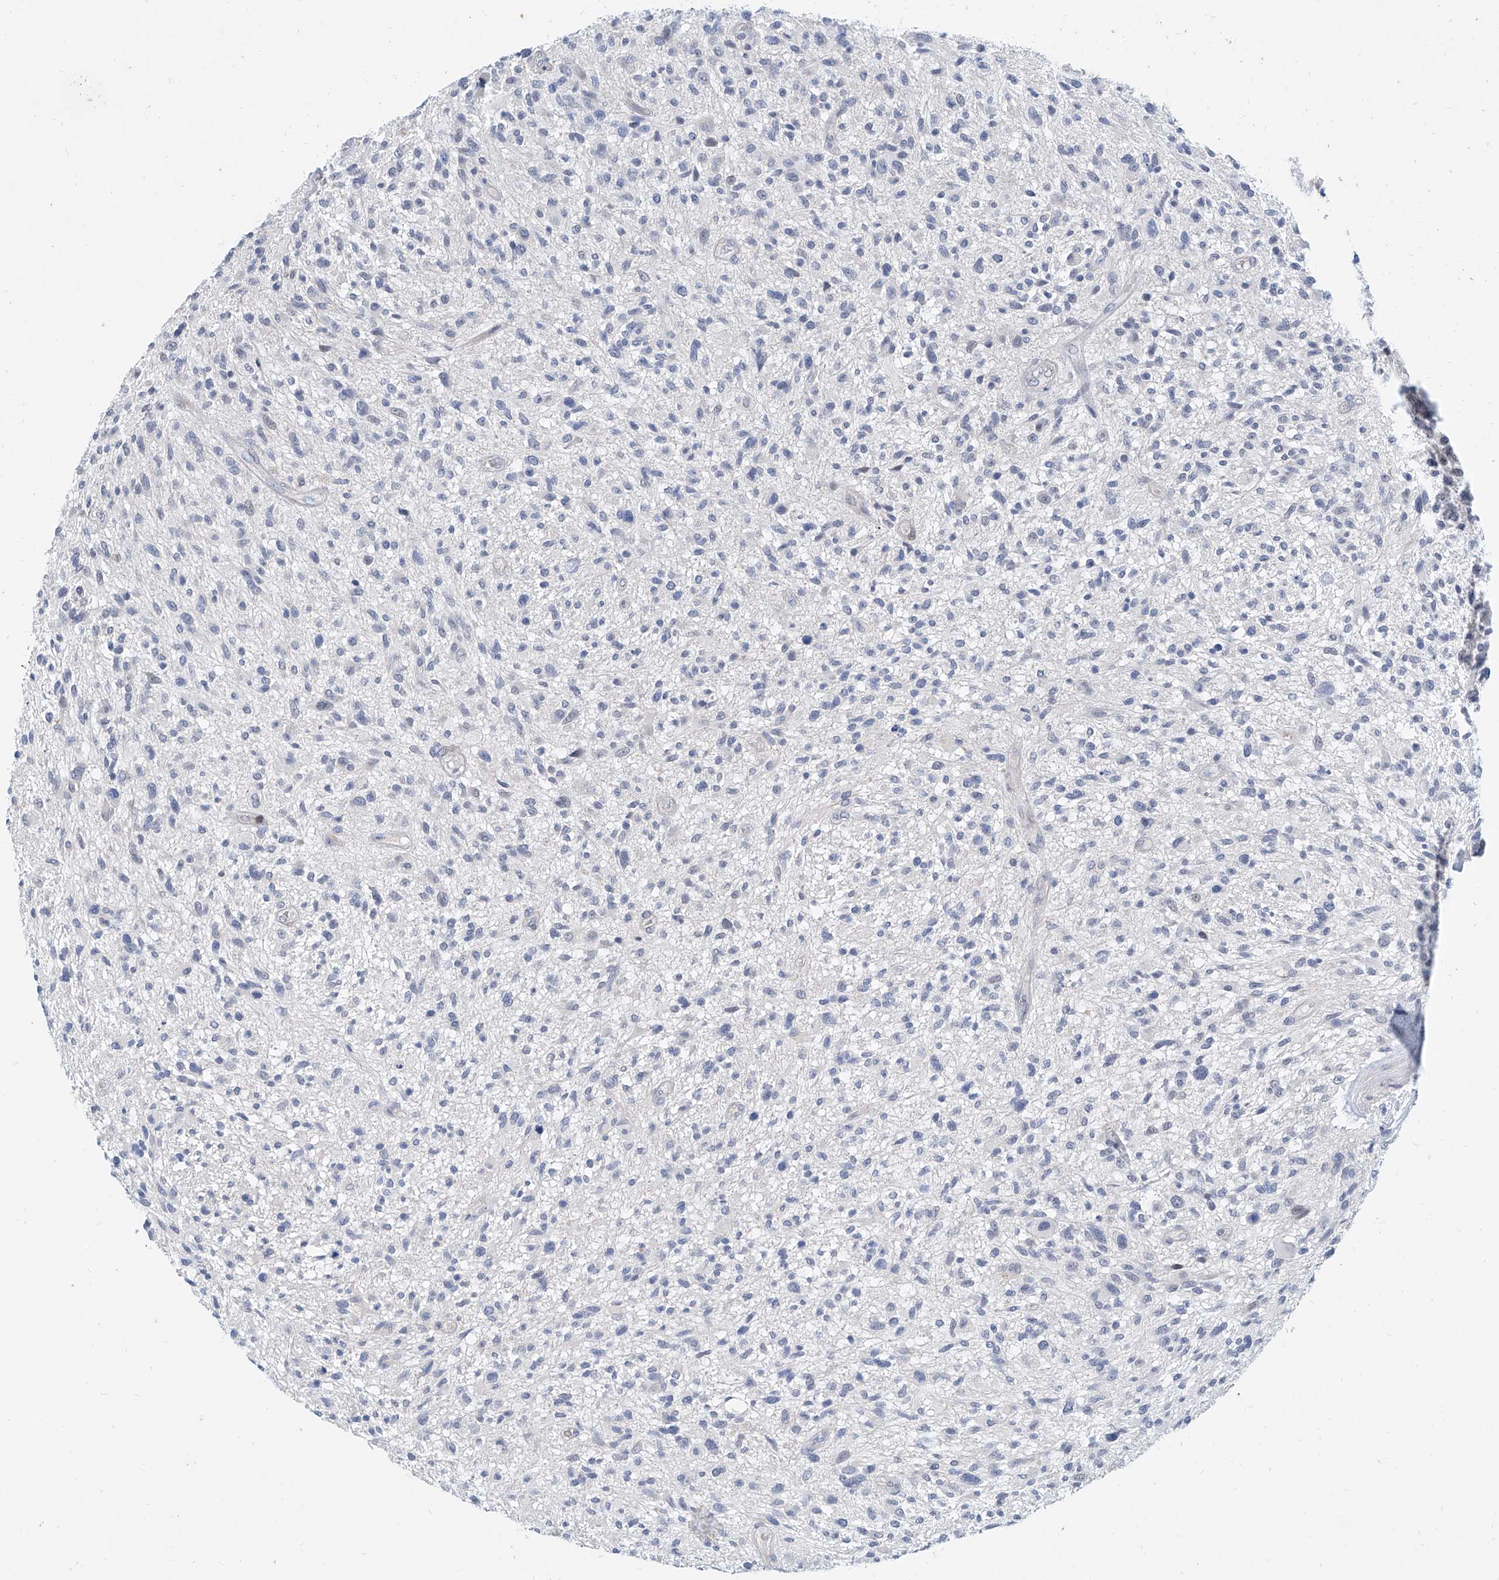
{"staining": {"intensity": "negative", "quantity": "none", "location": "none"}, "tissue": "glioma", "cell_type": "Tumor cells", "image_type": "cancer", "snomed": [{"axis": "morphology", "description": "Glioma, malignant, High grade"}, {"axis": "topography", "description": "Brain"}], "caption": "Immunohistochemical staining of human high-grade glioma (malignant) shows no significant expression in tumor cells.", "gene": "BPTF", "patient": {"sex": "male", "age": 47}}